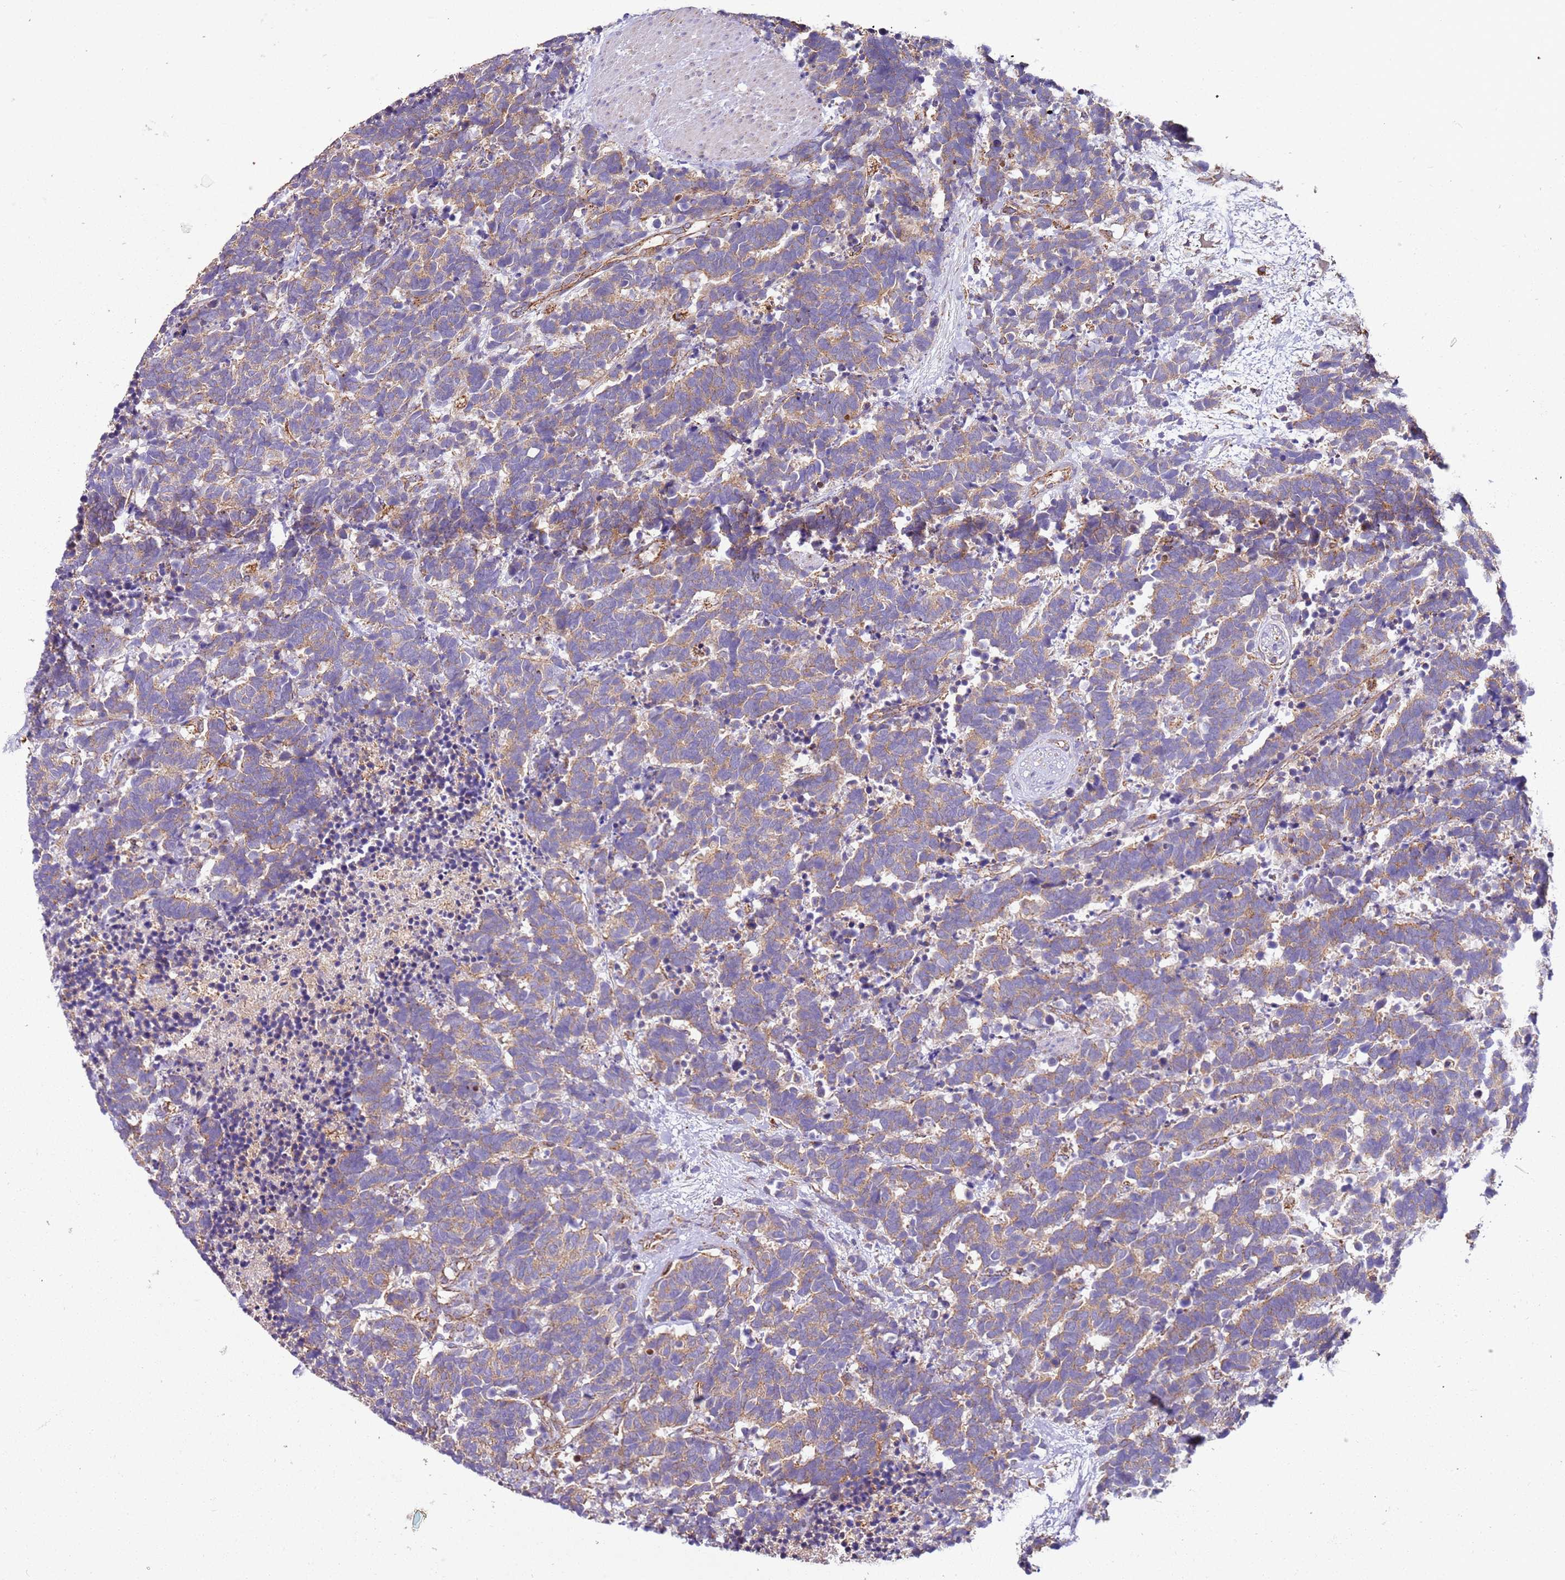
{"staining": {"intensity": "weak", "quantity": ">75%", "location": "cytoplasmic/membranous"}, "tissue": "carcinoid", "cell_type": "Tumor cells", "image_type": "cancer", "snomed": [{"axis": "morphology", "description": "Carcinoma, NOS"}, {"axis": "morphology", "description": "Carcinoid, malignant, NOS"}, {"axis": "topography", "description": "Prostate"}], "caption": "Immunohistochemical staining of carcinoid (malignant) demonstrates low levels of weak cytoplasmic/membranous expression in approximately >75% of tumor cells.", "gene": "RMND5A", "patient": {"sex": "male", "age": 57}}